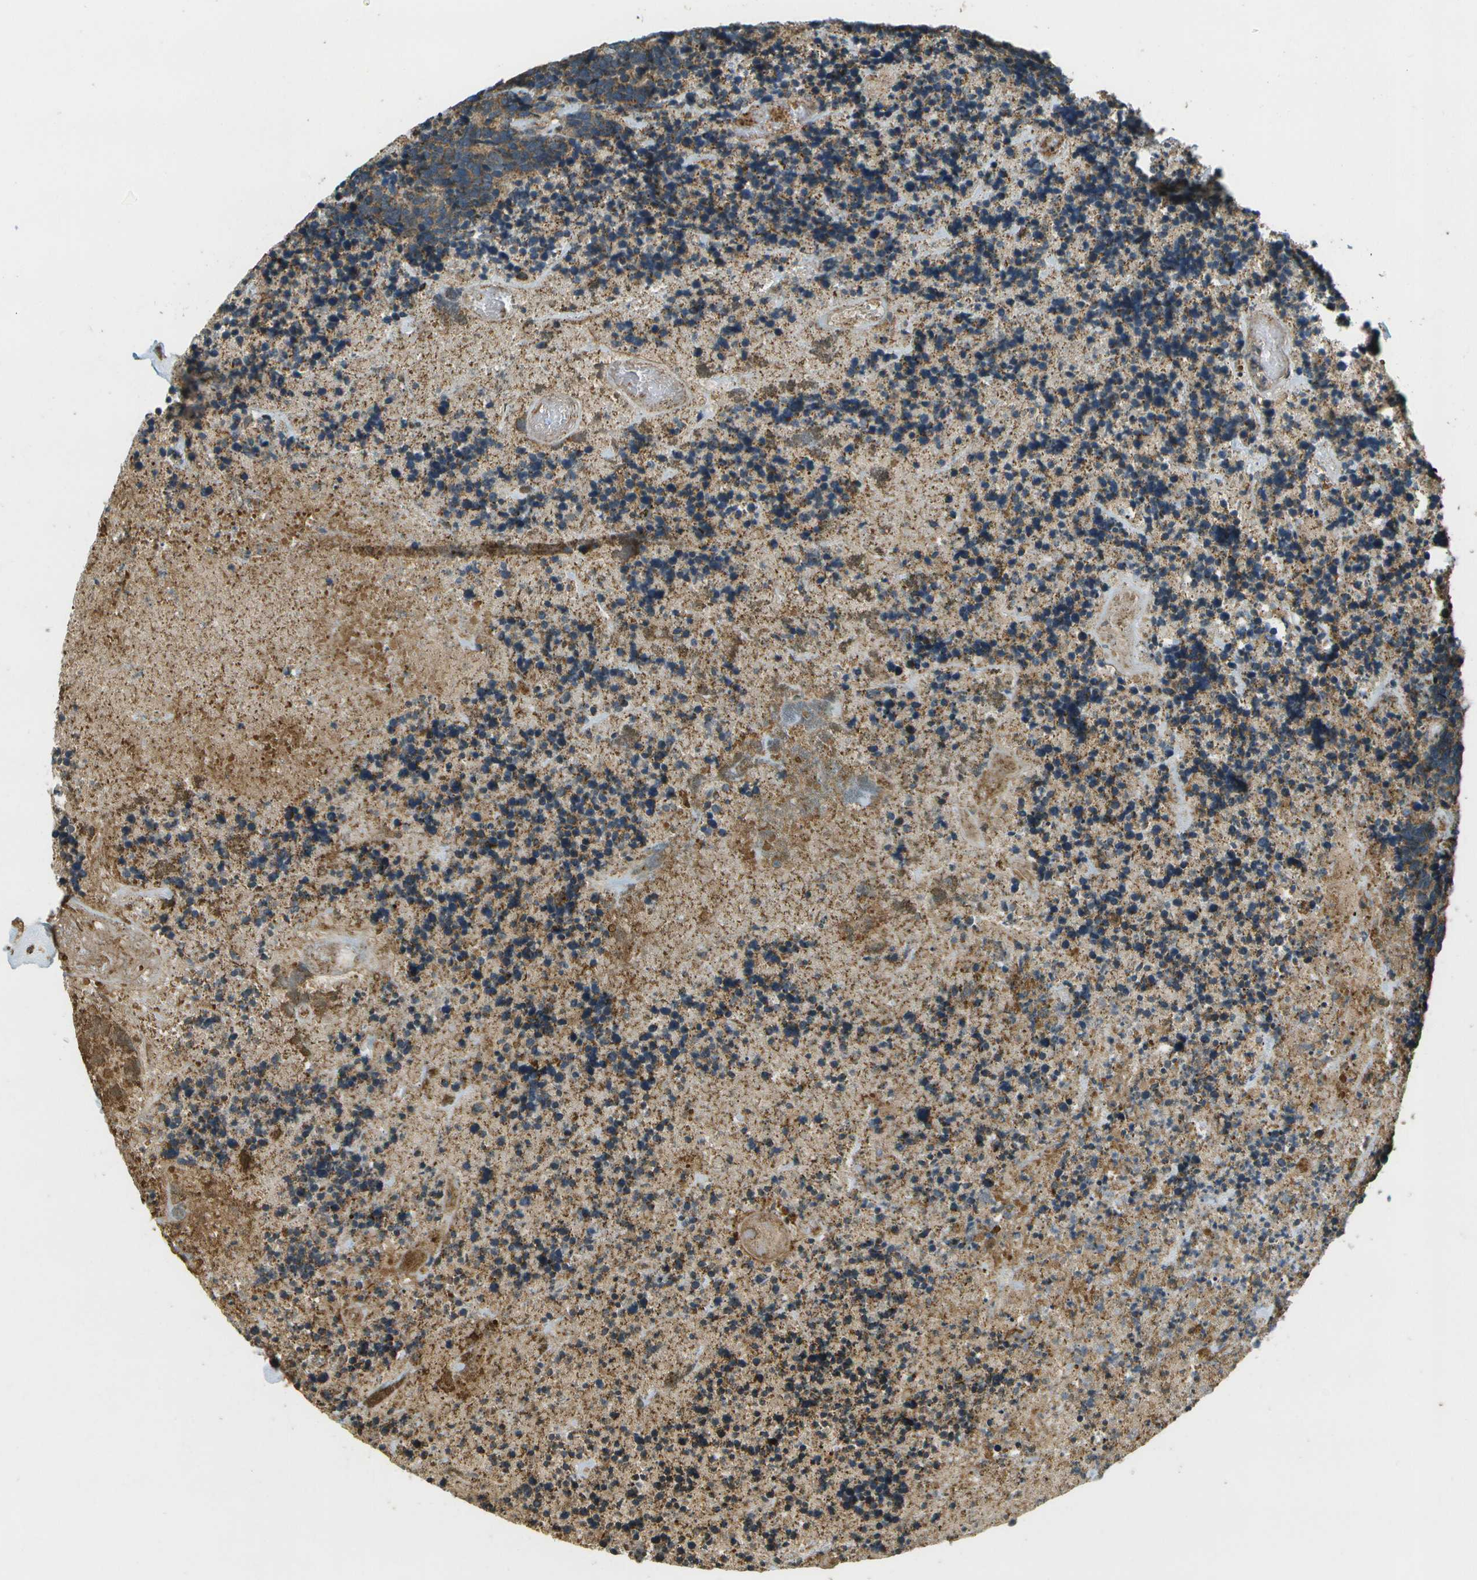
{"staining": {"intensity": "moderate", "quantity": ">75%", "location": "cytoplasmic/membranous"}, "tissue": "carcinoid", "cell_type": "Tumor cells", "image_type": "cancer", "snomed": [{"axis": "morphology", "description": "Carcinoma, NOS"}, {"axis": "morphology", "description": "Carcinoid, malignant, NOS"}, {"axis": "topography", "description": "Urinary bladder"}], "caption": "The micrograph shows staining of carcinoid, revealing moderate cytoplasmic/membranous protein positivity (brown color) within tumor cells. (DAB = brown stain, brightfield microscopy at high magnification).", "gene": "LRP12", "patient": {"sex": "male", "age": 57}}